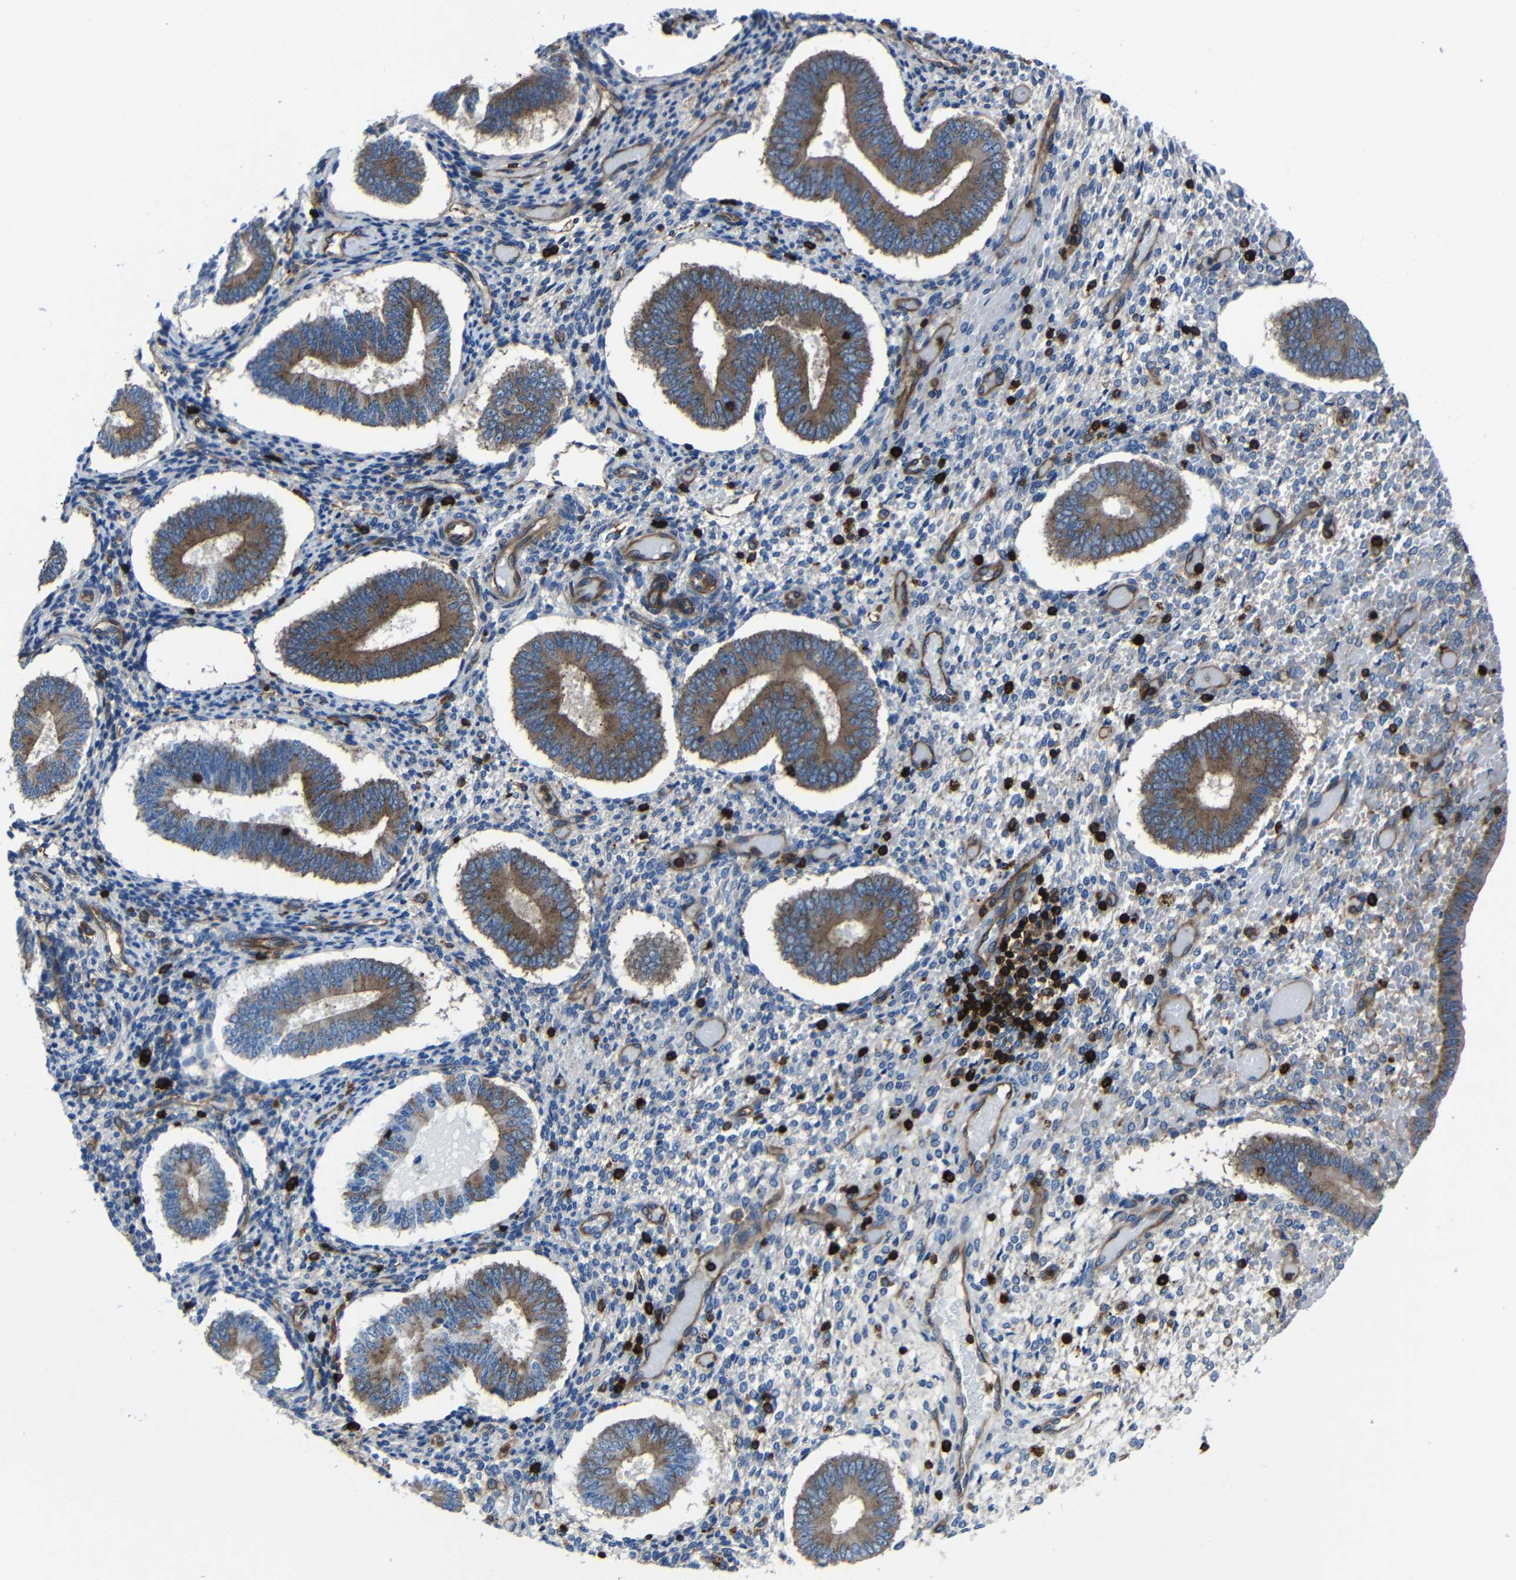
{"staining": {"intensity": "weak", "quantity": "25%-75%", "location": "cytoplasmic/membranous"}, "tissue": "endometrium", "cell_type": "Cells in endometrial stroma", "image_type": "normal", "snomed": [{"axis": "morphology", "description": "Normal tissue, NOS"}, {"axis": "topography", "description": "Endometrium"}], "caption": "The micrograph exhibits immunohistochemical staining of normal endometrium. There is weak cytoplasmic/membranous expression is seen in about 25%-75% of cells in endometrial stroma. The staining was performed using DAB, with brown indicating positive protein expression. Nuclei are stained blue with hematoxylin.", "gene": "ARHGEF1", "patient": {"sex": "female", "age": 42}}